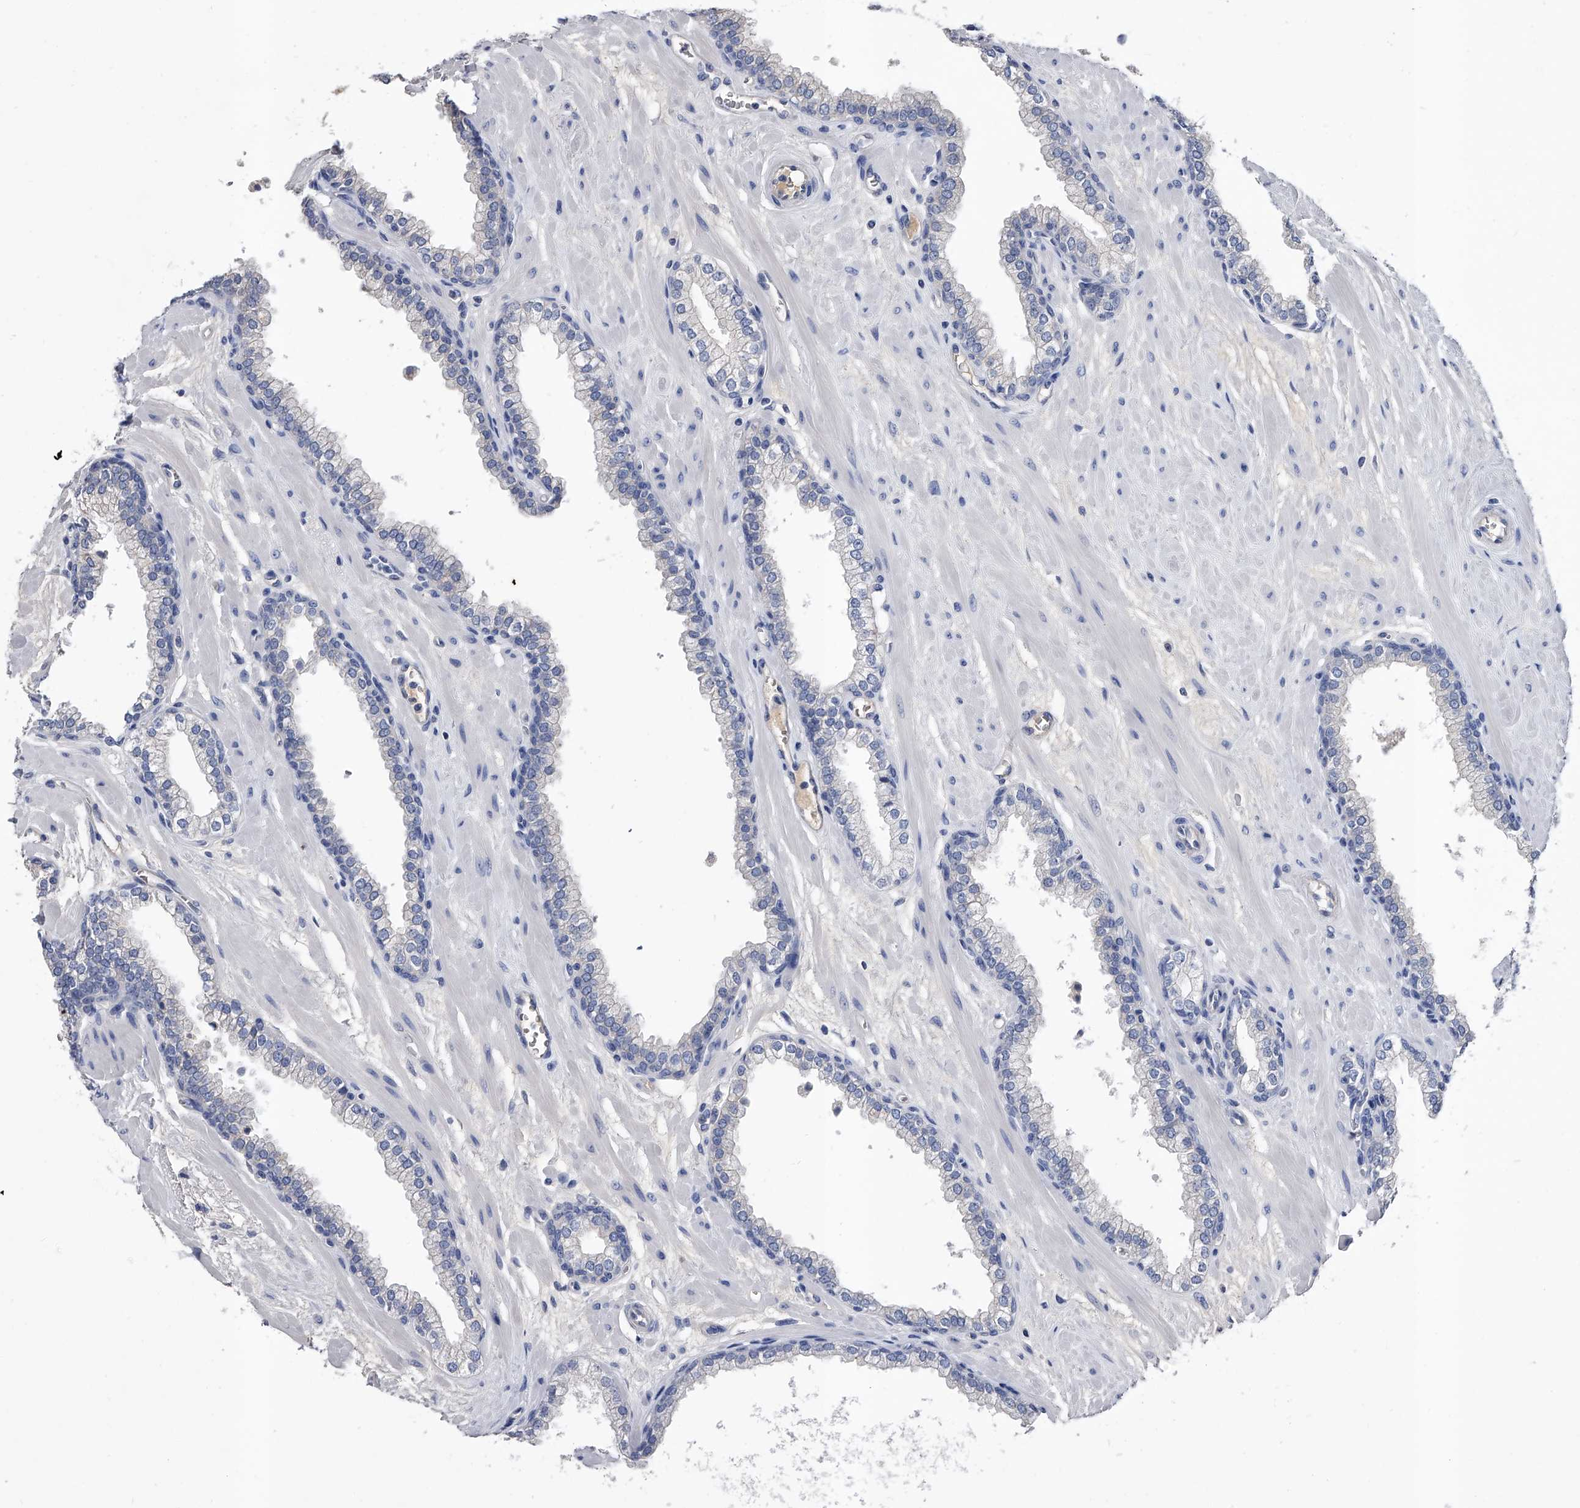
{"staining": {"intensity": "negative", "quantity": "none", "location": "none"}, "tissue": "prostate", "cell_type": "Glandular cells", "image_type": "normal", "snomed": [{"axis": "morphology", "description": "Normal tissue, NOS"}, {"axis": "morphology", "description": "Urothelial carcinoma, Low grade"}, {"axis": "topography", "description": "Urinary bladder"}, {"axis": "topography", "description": "Prostate"}], "caption": "A high-resolution image shows IHC staining of unremarkable prostate, which exhibits no significant expression in glandular cells. Nuclei are stained in blue.", "gene": "EFCAB7", "patient": {"sex": "male", "age": 60}}